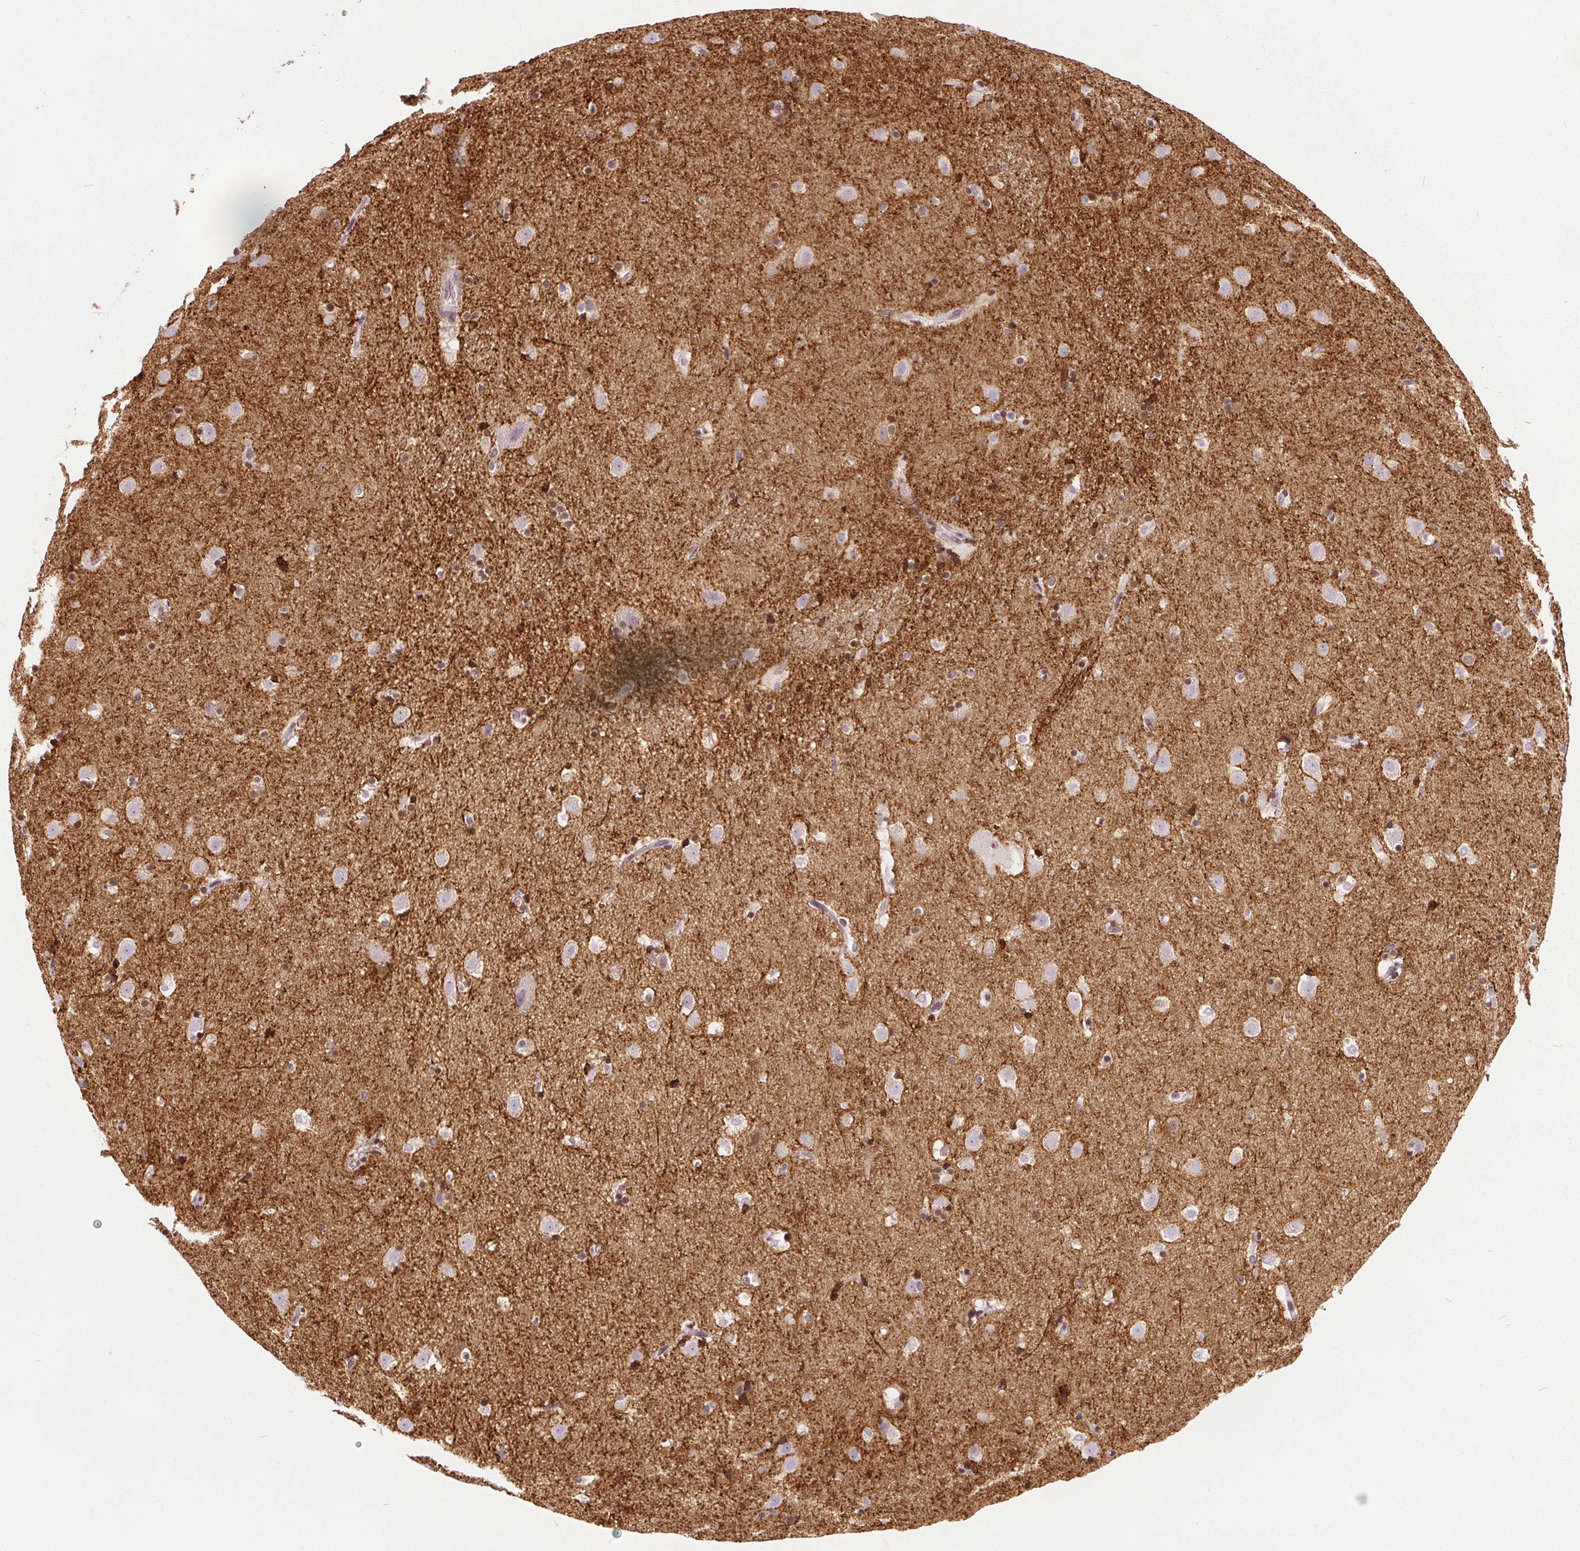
{"staining": {"intensity": "negative", "quantity": "none", "location": "none"}, "tissue": "caudate", "cell_type": "Glial cells", "image_type": "normal", "snomed": [{"axis": "morphology", "description": "Normal tissue, NOS"}, {"axis": "topography", "description": "Lateral ventricle wall"}], "caption": "Immunohistochemistry histopathology image of normal caudate: caudate stained with DAB (3,3'-diaminobenzidine) shows no significant protein staining in glial cells. (Stains: DAB immunohistochemistry (IHC) with hematoxylin counter stain, Microscopy: brightfield microscopy at high magnification).", "gene": "GP6", "patient": {"sex": "male", "age": 37}}